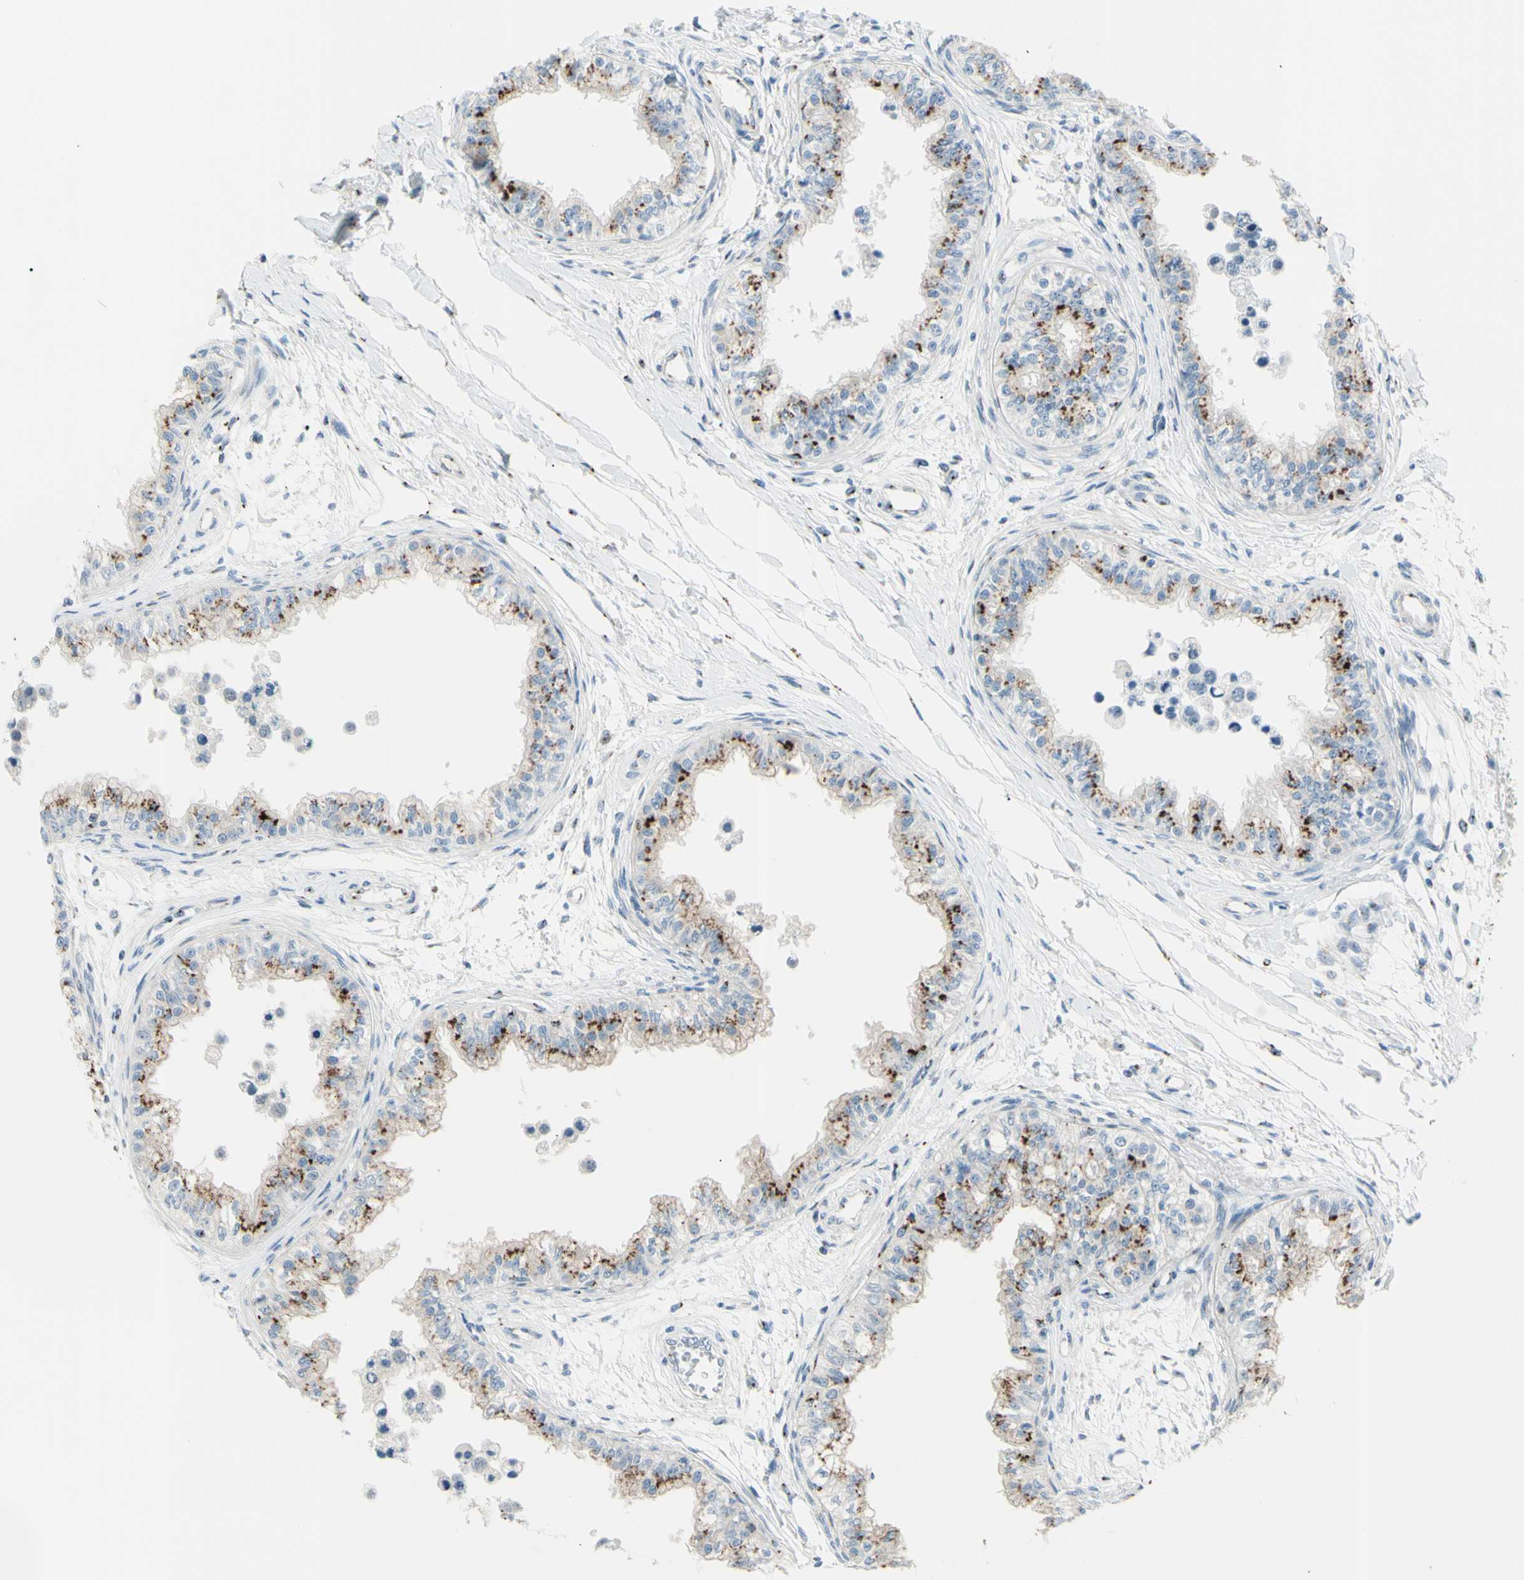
{"staining": {"intensity": "strong", "quantity": "25%-75%", "location": "cytoplasmic/membranous"}, "tissue": "epididymis", "cell_type": "Glandular cells", "image_type": "normal", "snomed": [{"axis": "morphology", "description": "Normal tissue, NOS"}, {"axis": "morphology", "description": "Adenocarcinoma, metastatic, NOS"}, {"axis": "topography", "description": "Testis"}, {"axis": "topography", "description": "Epididymis"}], "caption": "Immunohistochemistry (IHC) photomicrograph of unremarkable epididymis: human epididymis stained using immunohistochemistry (IHC) exhibits high levels of strong protein expression localized specifically in the cytoplasmic/membranous of glandular cells, appearing as a cytoplasmic/membranous brown color.", "gene": "B4GALT1", "patient": {"sex": "male", "age": 26}}